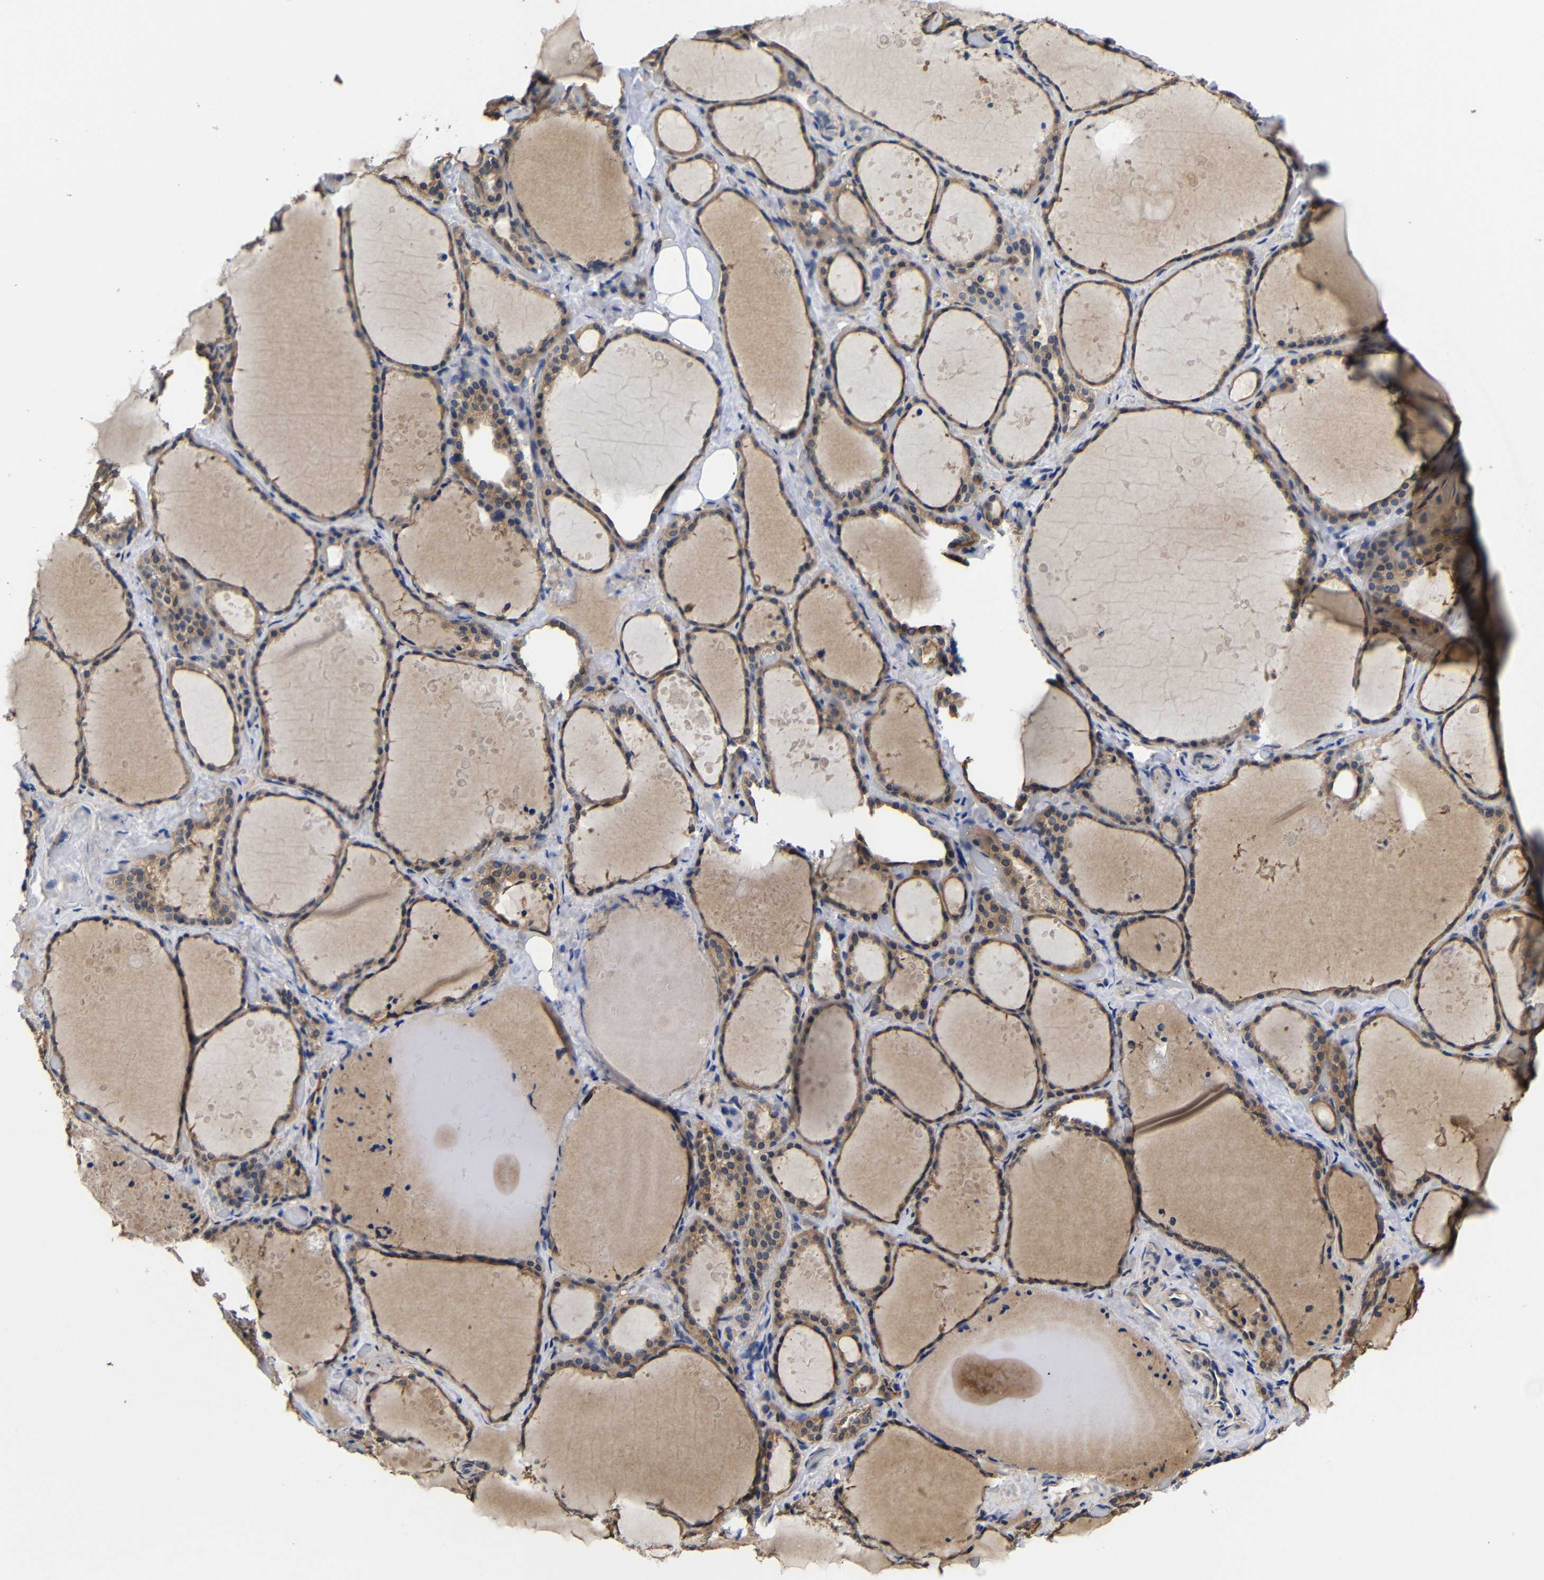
{"staining": {"intensity": "moderate", "quantity": ">75%", "location": "cytoplasmic/membranous"}, "tissue": "thyroid gland", "cell_type": "Glandular cells", "image_type": "normal", "snomed": [{"axis": "morphology", "description": "Normal tissue, NOS"}, {"axis": "topography", "description": "Thyroid gland"}], "caption": "Immunohistochemical staining of unremarkable human thyroid gland exhibits >75% levels of moderate cytoplasmic/membranous protein expression in approximately >75% of glandular cells.", "gene": "LRRCC1", "patient": {"sex": "female", "age": 44}}